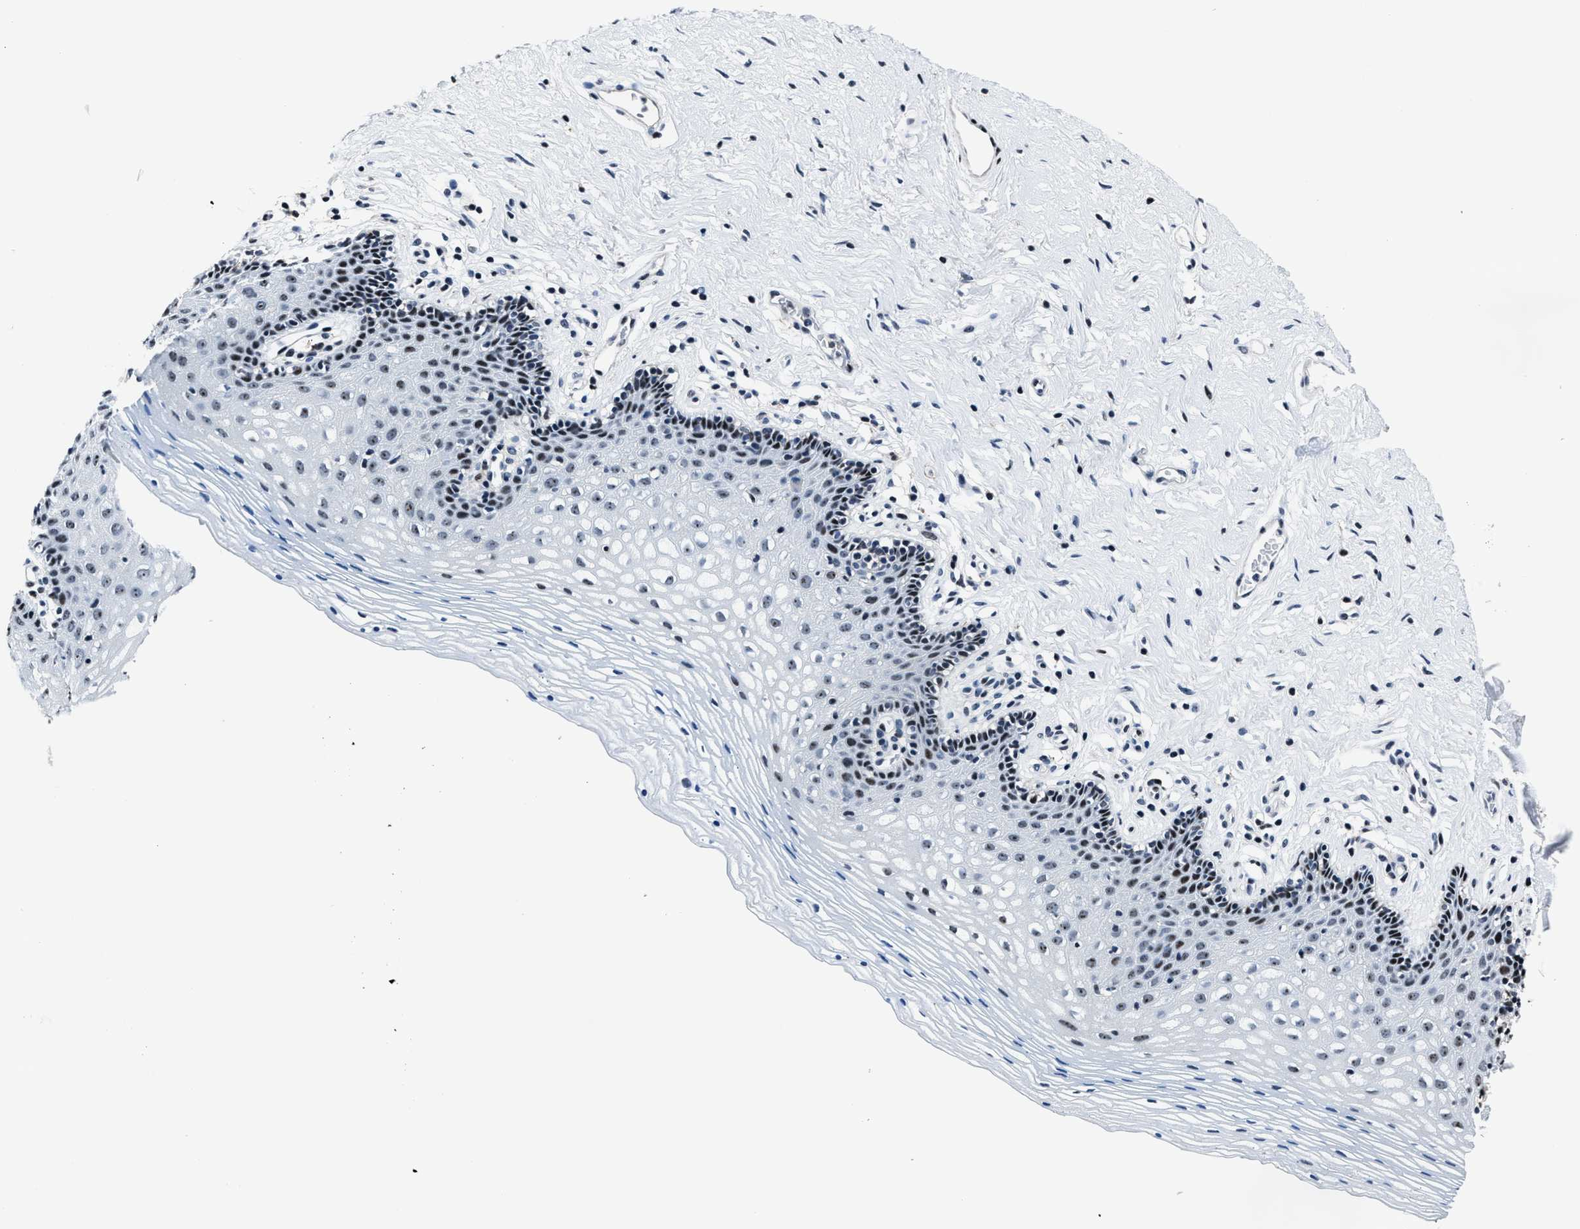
{"staining": {"intensity": "moderate", "quantity": "<25%", "location": "nuclear"}, "tissue": "vagina", "cell_type": "Squamous epithelial cells", "image_type": "normal", "snomed": [{"axis": "morphology", "description": "Normal tissue, NOS"}, {"axis": "topography", "description": "Vagina"}], "caption": "Unremarkable vagina reveals moderate nuclear positivity in about <25% of squamous epithelial cells, visualized by immunohistochemistry. The staining was performed using DAB (3,3'-diaminobenzidine), with brown indicating positive protein expression. Nuclei are stained blue with hematoxylin.", "gene": "PPIE", "patient": {"sex": "female", "age": 32}}